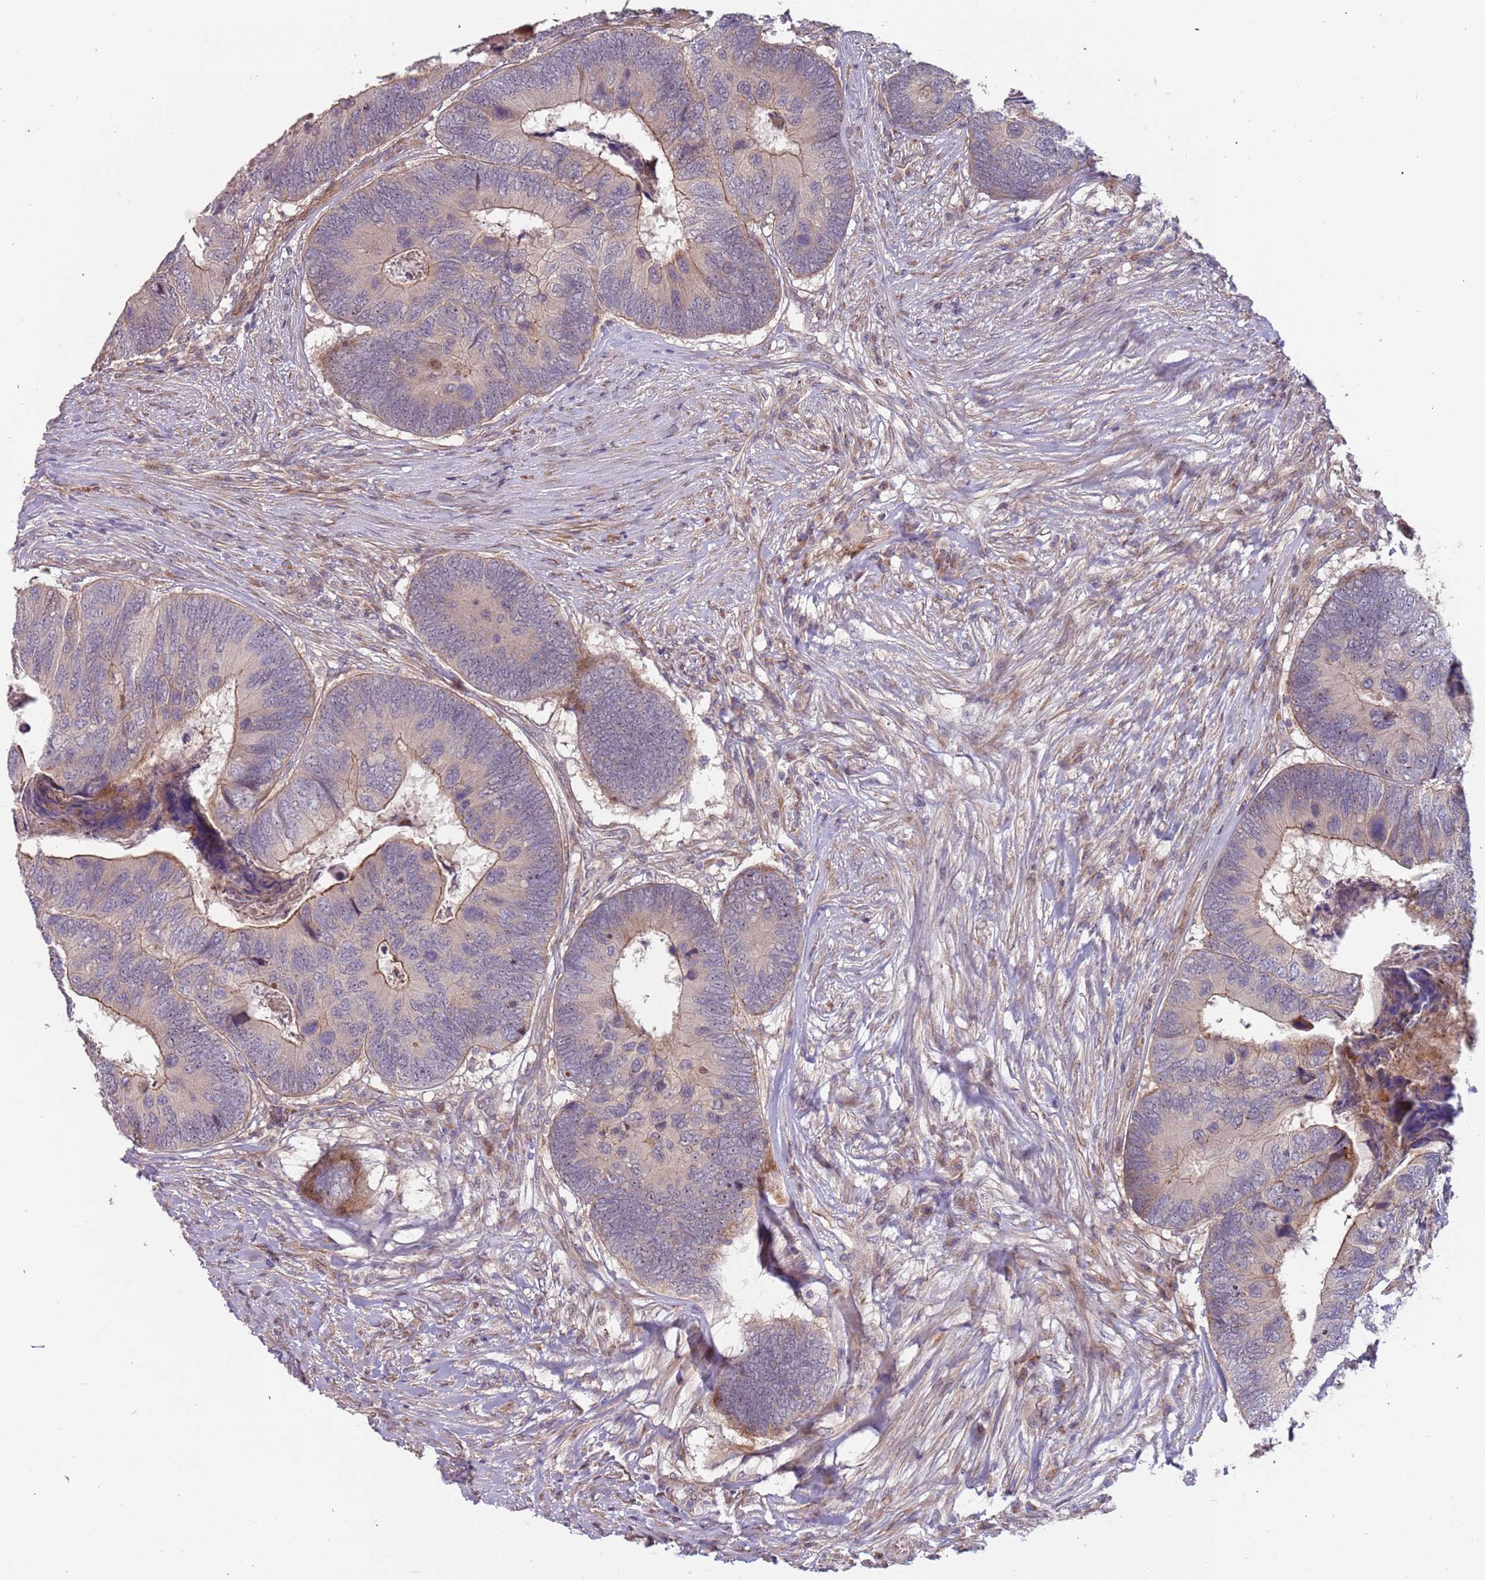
{"staining": {"intensity": "moderate", "quantity": "25%-75%", "location": "cytoplasmic/membranous"}, "tissue": "colorectal cancer", "cell_type": "Tumor cells", "image_type": "cancer", "snomed": [{"axis": "morphology", "description": "Adenocarcinoma, NOS"}, {"axis": "topography", "description": "Colon"}], "caption": "Immunohistochemistry (IHC) staining of colorectal adenocarcinoma, which exhibits medium levels of moderate cytoplasmic/membranous positivity in approximately 25%-75% of tumor cells indicating moderate cytoplasmic/membranous protein staining. The staining was performed using DAB (3,3'-diaminobenzidine) (brown) for protein detection and nuclei were counterstained in hematoxylin (blue).", "gene": "TRAPPC6B", "patient": {"sex": "female", "age": 67}}